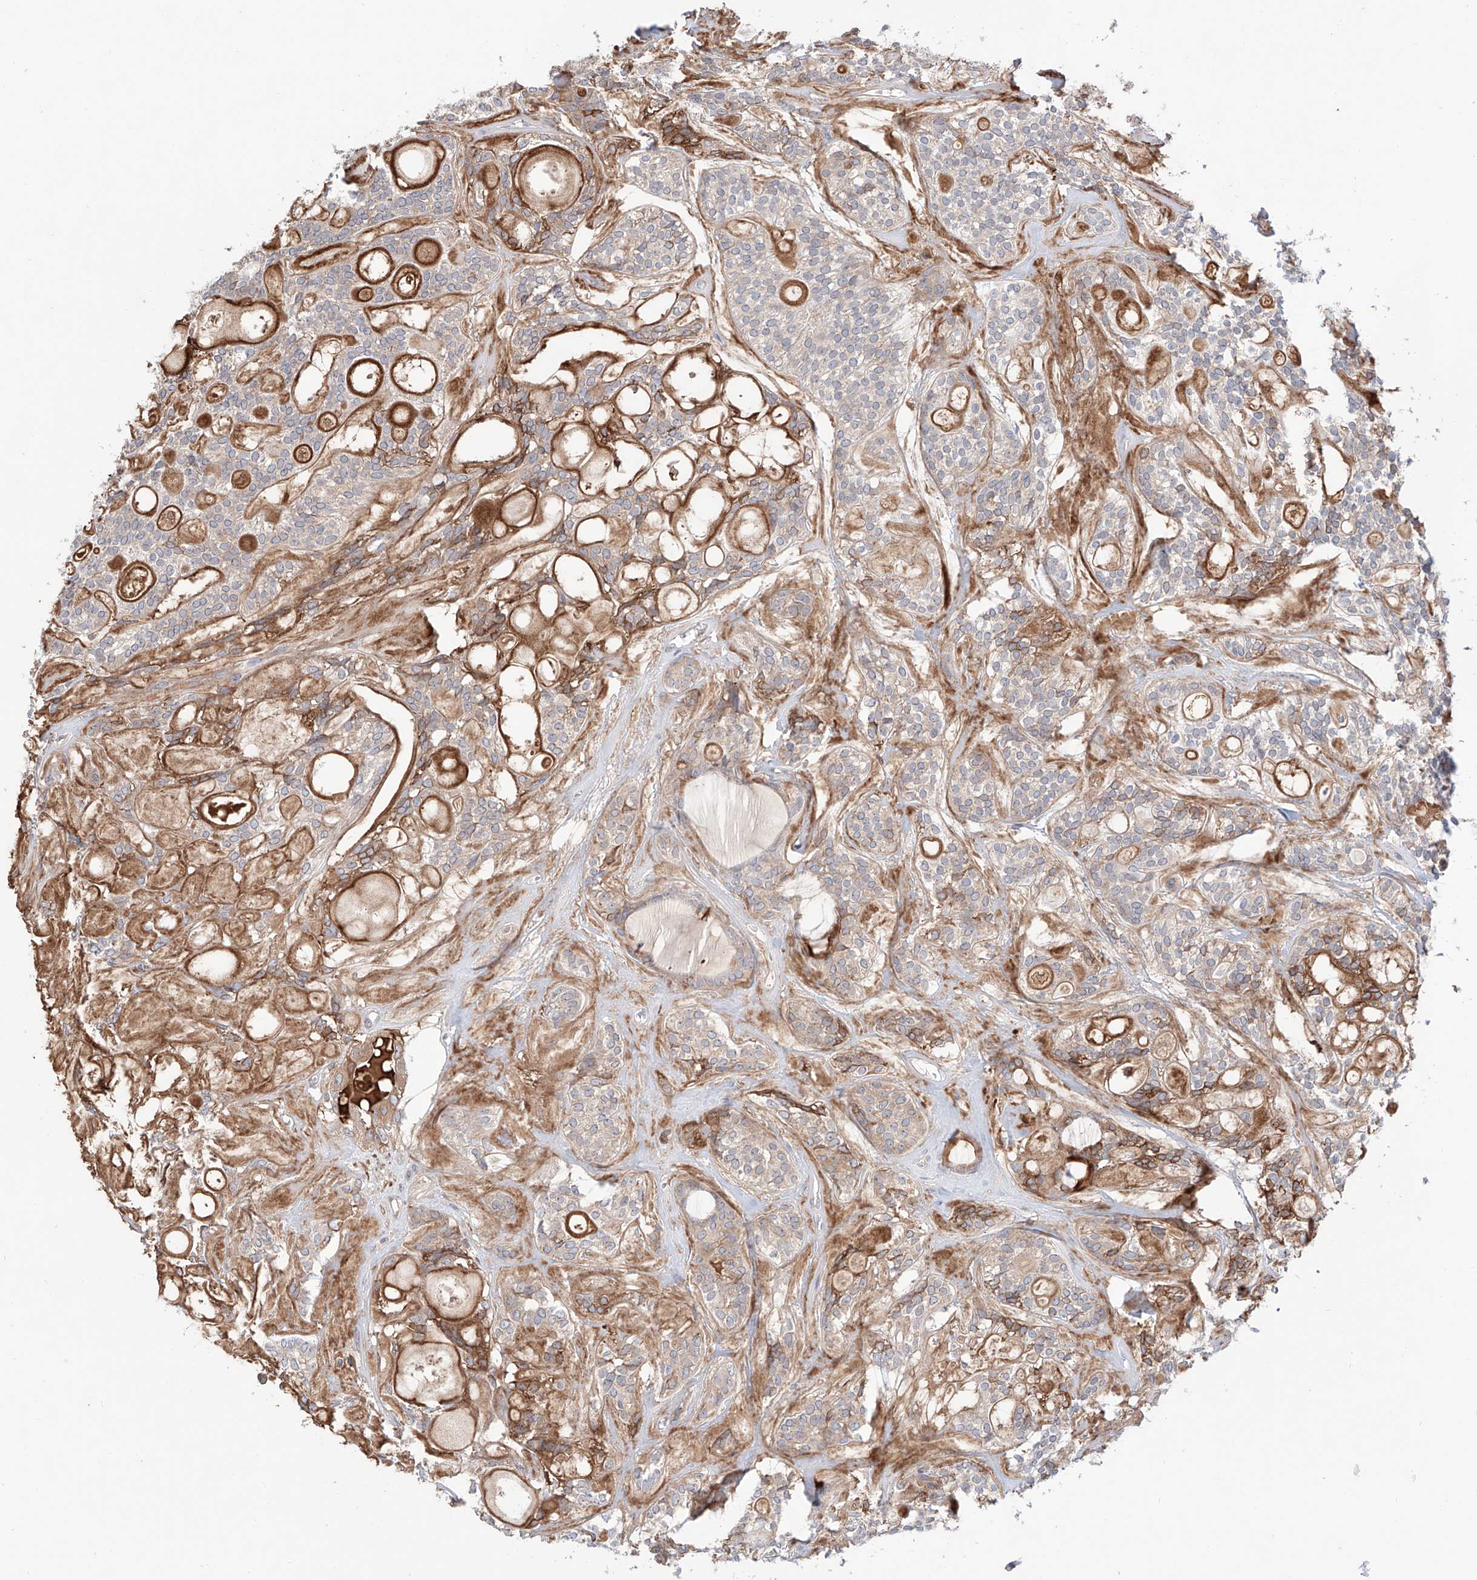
{"staining": {"intensity": "moderate", "quantity": ">75%", "location": "cytoplasmic/membranous"}, "tissue": "head and neck cancer", "cell_type": "Tumor cells", "image_type": "cancer", "snomed": [{"axis": "morphology", "description": "Adenocarcinoma, NOS"}, {"axis": "topography", "description": "Head-Neck"}], "caption": "An immunohistochemistry (IHC) photomicrograph of neoplastic tissue is shown. Protein staining in brown labels moderate cytoplasmic/membranous positivity in adenocarcinoma (head and neck) within tumor cells.", "gene": "PGGT1B", "patient": {"sex": "male", "age": 66}}